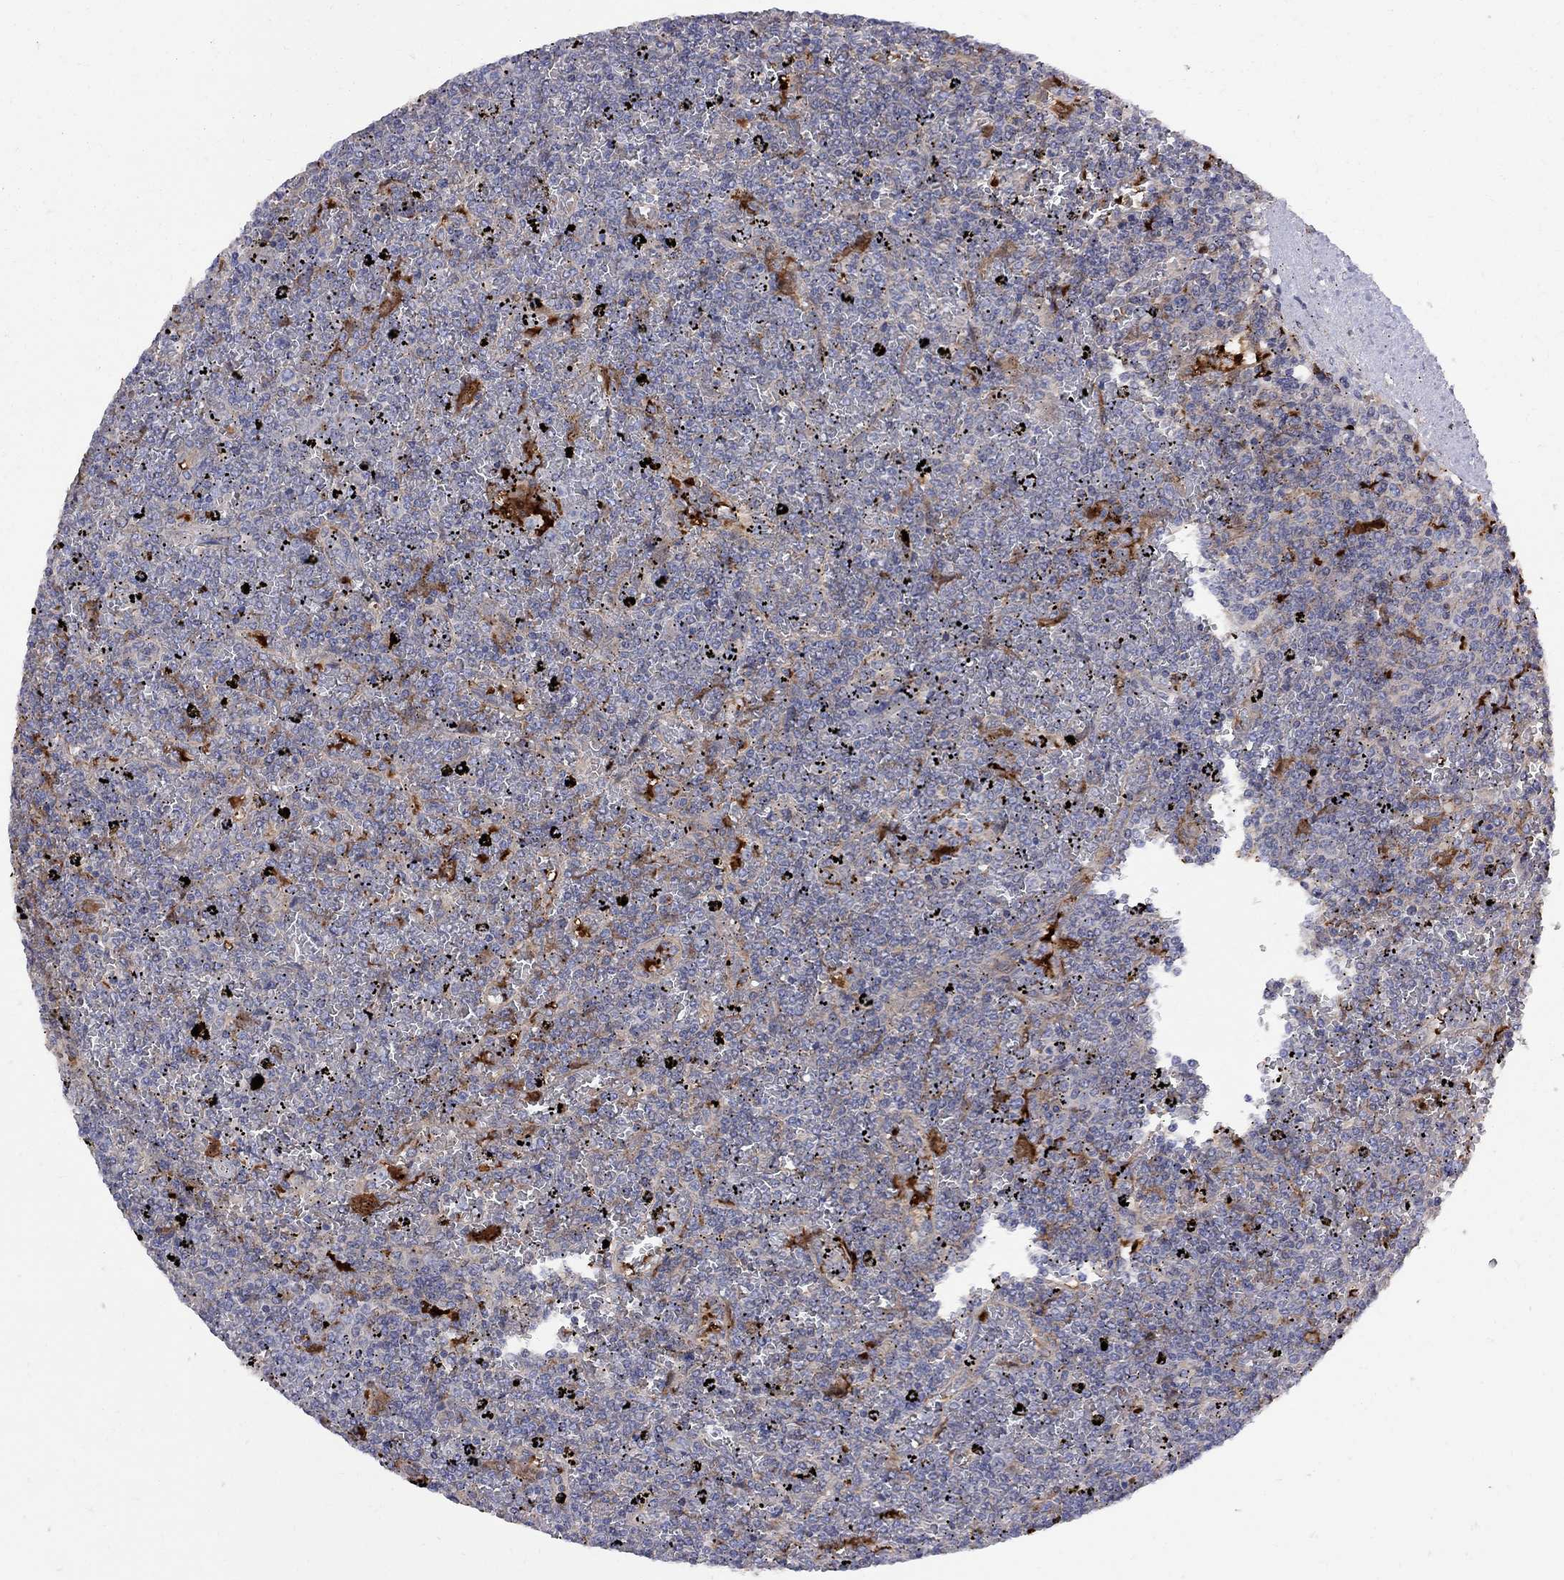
{"staining": {"intensity": "negative", "quantity": "none", "location": "none"}, "tissue": "lymphoma", "cell_type": "Tumor cells", "image_type": "cancer", "snomed": [{"axis": "morphology", "description": "Malignant lymphoma, non-Hodgkin's type, Low grade"}, {"axis": "topography", "description": "Spleen"}], "caption": "The immunohistochemistry (IHC) histopathology image has no significant positivity in tumor cells of low-grade malignant lymphoma, non-Hodgkin's type tissue. (DAB (3,3'-diaminobenzidine) immunohistochemistry (IHC) with hematoxylin counter stain).", "gene": "MTHFR", "patient": {"sex": "female", "age": 77}}